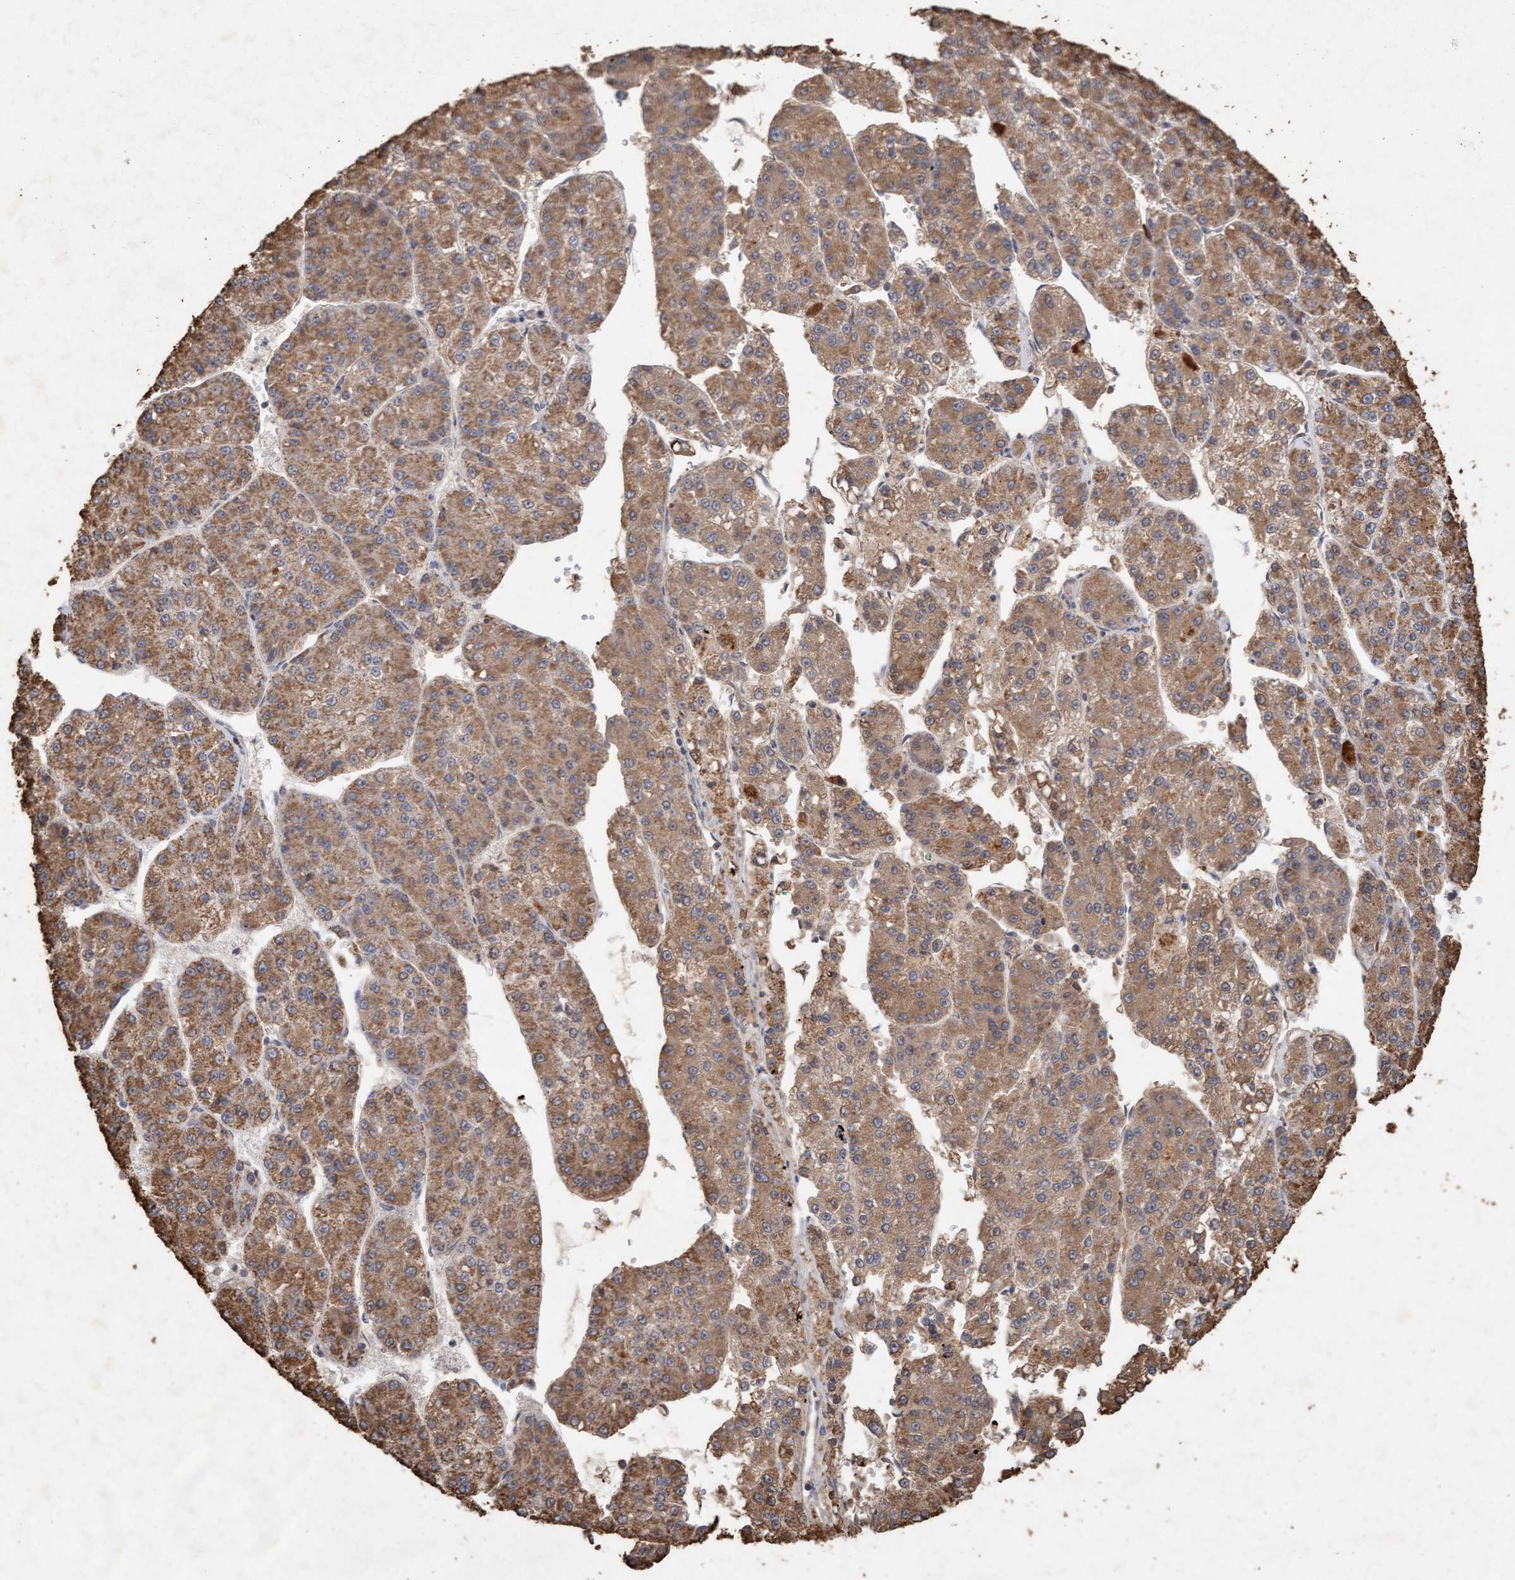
{"staining": {"intensity": "moderate", "quantity": ">75%", "location": "cytoplasmic/membranous"}, "tissue": "liver cancer", "cell_type": "Tumor cells", "image_type": "cancer", "snomed": [{"axis": "morphology", "description": "Carcinoma, Hepatocellular, NOS"}, {"axis": "topography", "description": "Liver"}], "caption": "A brown stain labels moderate cytoplasmic/membranous staining of a protein in liver cancer tumor cells. (IHC, brightfield microscopy, high magnification).", "gene": "VSIG8", "patient": {"sex": "female", "age": 73}}